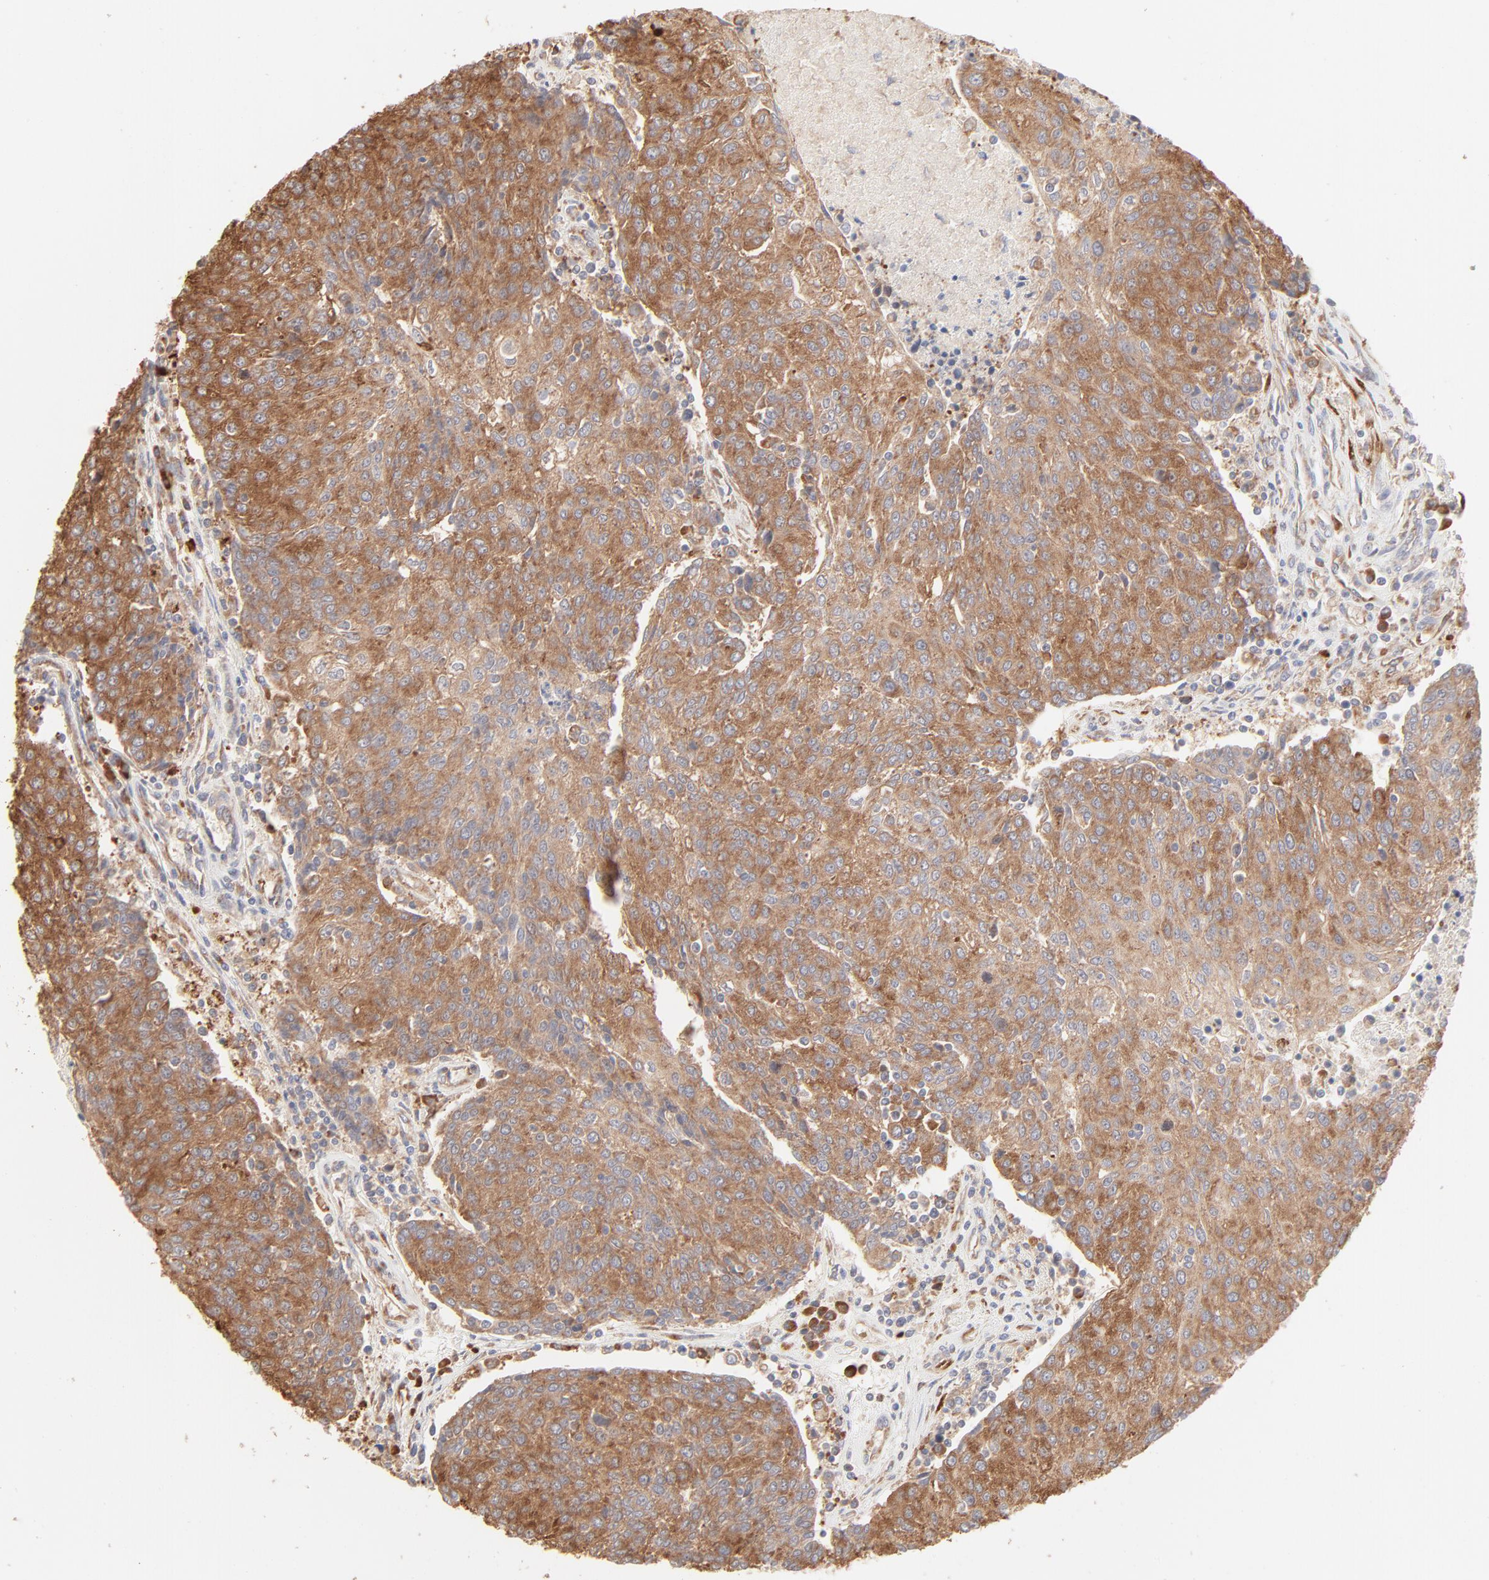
{"staining": {"intensity": "moderate", "quantity": ">75%", "location": "cytoplasmic/membranous"}, "tissue": "urothelial cancer", "cell_type": "Tumor cells", "image_type": "cancer", "snomed": [{"axis": "morphology", "description": "Urothelial carcinoma, High grade"}, {"axis": "topography", "description": "Urinary bladder"}], "caption": "Immunohistochemical staining of urothelial cancer displays medium levels of moderate cytoplasmic/membranous protein expression in about >75% of tumor cells. The staining was performed using DAB to visualize the protein expression in brown, while the nuclei were stained in blue with hematoxylin (Magnification: 20x).", "gene": "RPS20", "patient": {"sex": "female", "age": 85}}